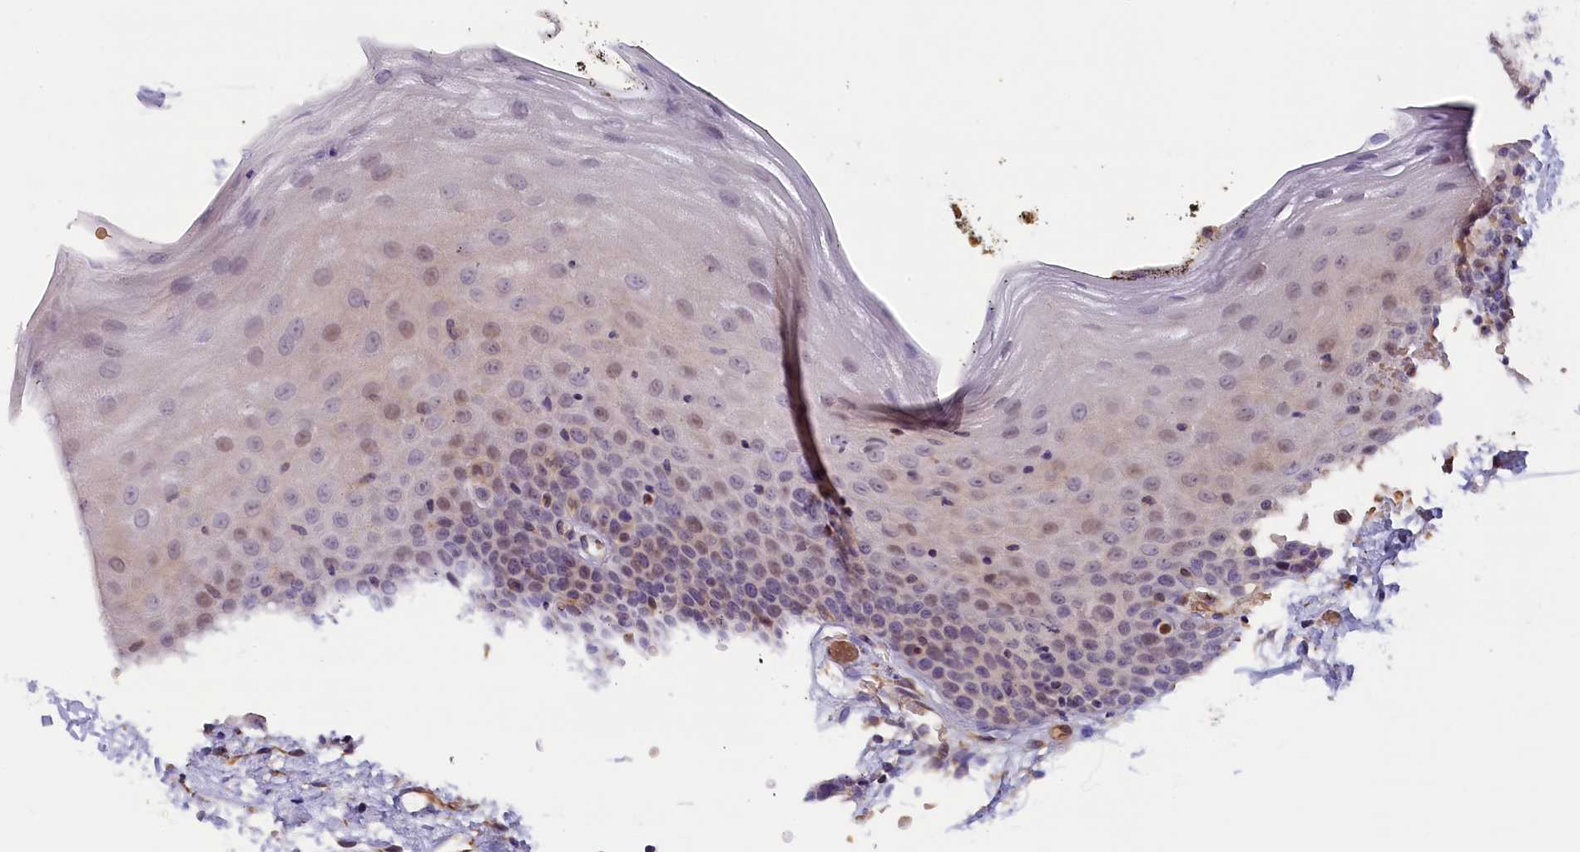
{"staining": {"intensity": "weak", "quantity": "<25%", "location": "cytoplasmic/membranous,nuclear"}, "tissue": "oral mucosa", "cell_type": "Squamous epithelial cells", "image_type": "normal", "snomed": [{"axis": "morphology", "description": "Normal tissue, NOS"}, {"axis": "topography", "description": "Oral tissue"}], "caption": "Squamous epithelial cells show no significant expression in benign oral mucosa. Brightfield microscopy of immunohistochemistry stained with DAB (brown) and hematoxylin (blue), captured at high magnification.", "gene": "CCDC32", "patient": {"sex": "male", "age": 74}}